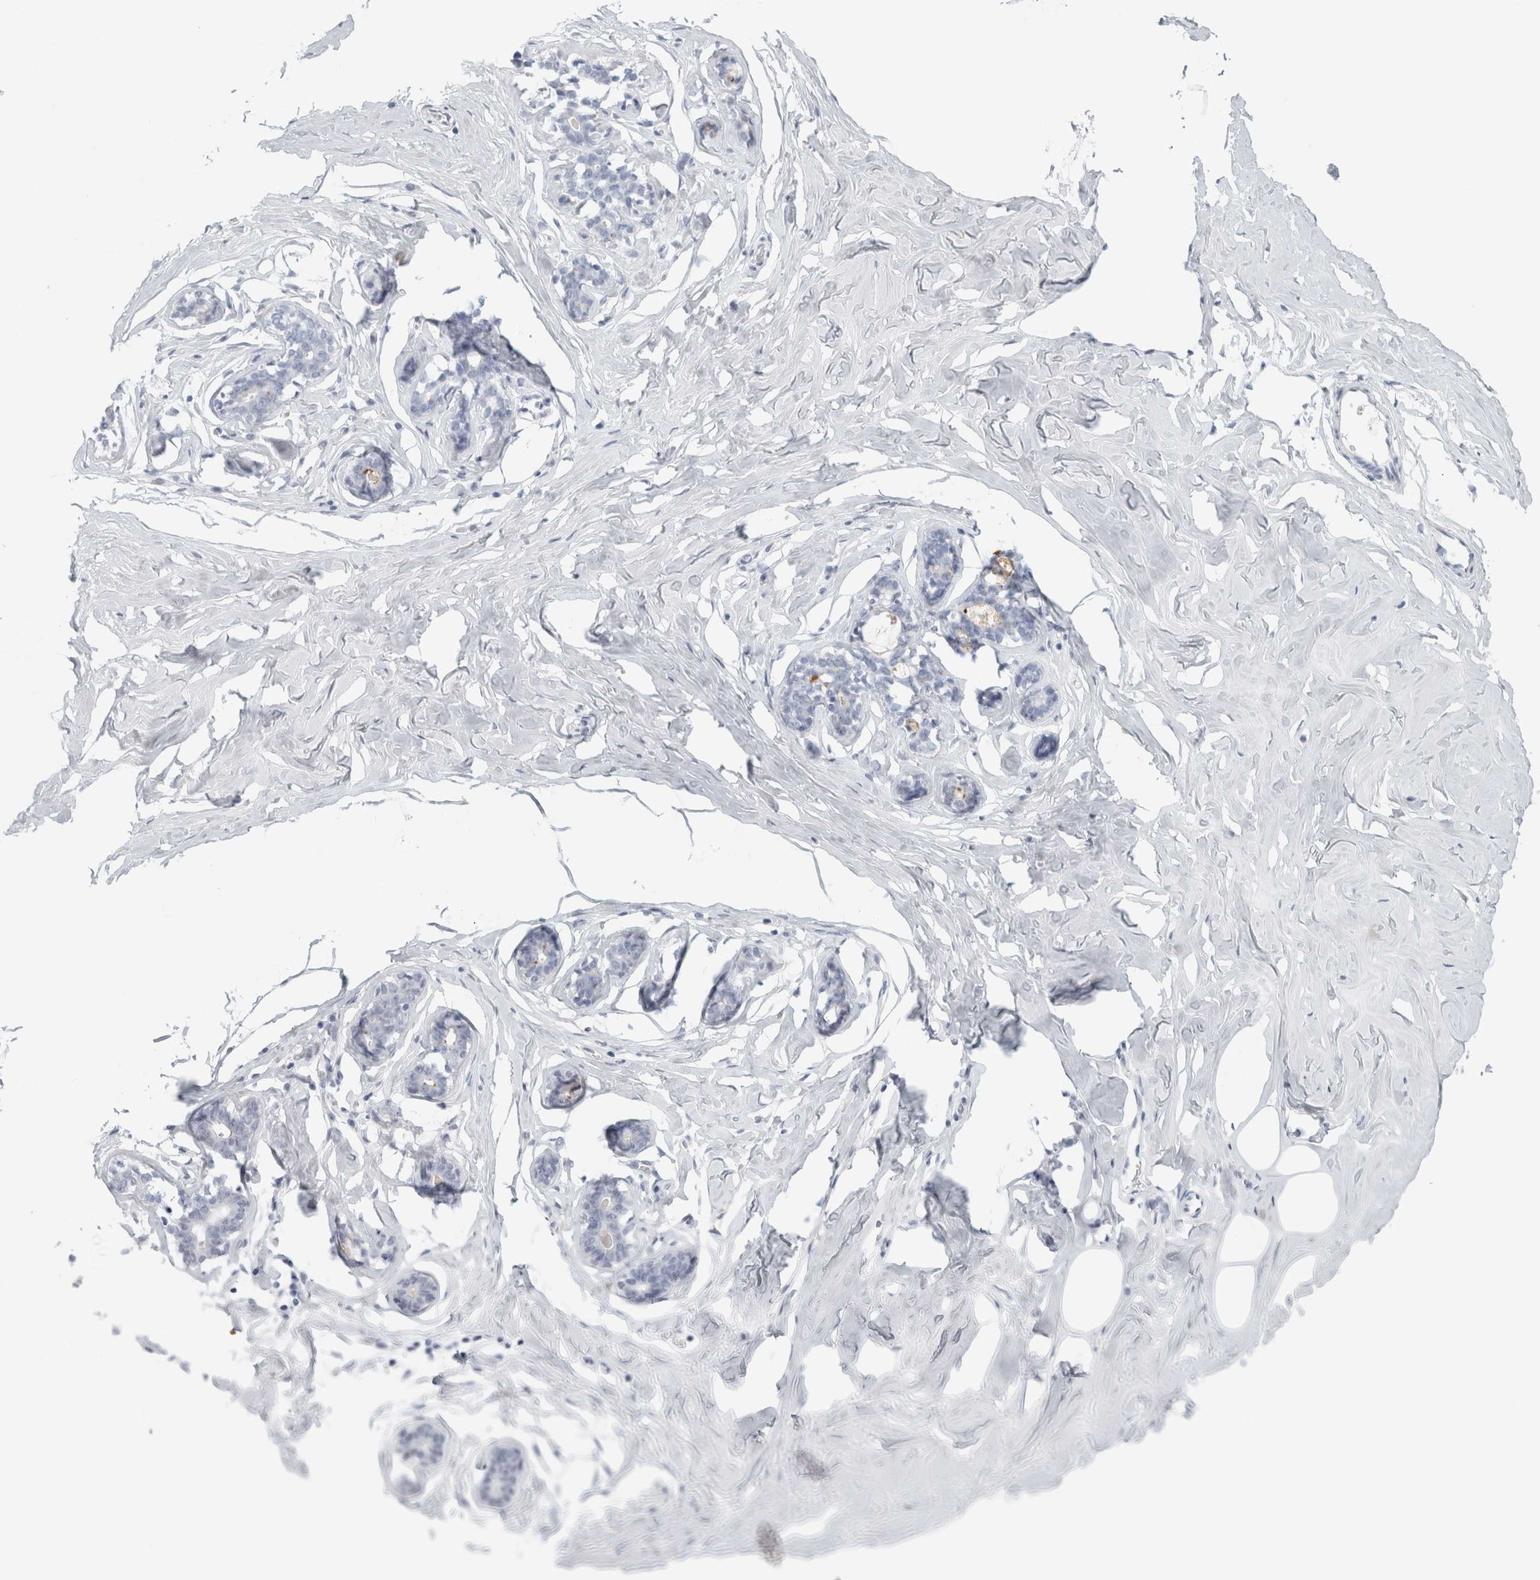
{"staining": {"intensity": "negative", "quantity": "none", "location": "none"}, "tissue": "adipose tissue", "cell_type": "Adipocytes", "image_type": "normal", "snomed": [{"axis": "morphology", "description": "Normal tissue, NOS"}, {"axis": "morphology", "description": "Fibrosis, NOS"}, {"axis": "topography", "description": "Breast"}, {"axis": "topography", "description": "Adipose tissue"}], "caption": "Protein analysis of normal adipose tissue reveals no significant staining in adipocytes. (IHC, brightfield microscopy, high magnification).", "gene": "CPE", "patient": {"sex": "female", "age": 39}}